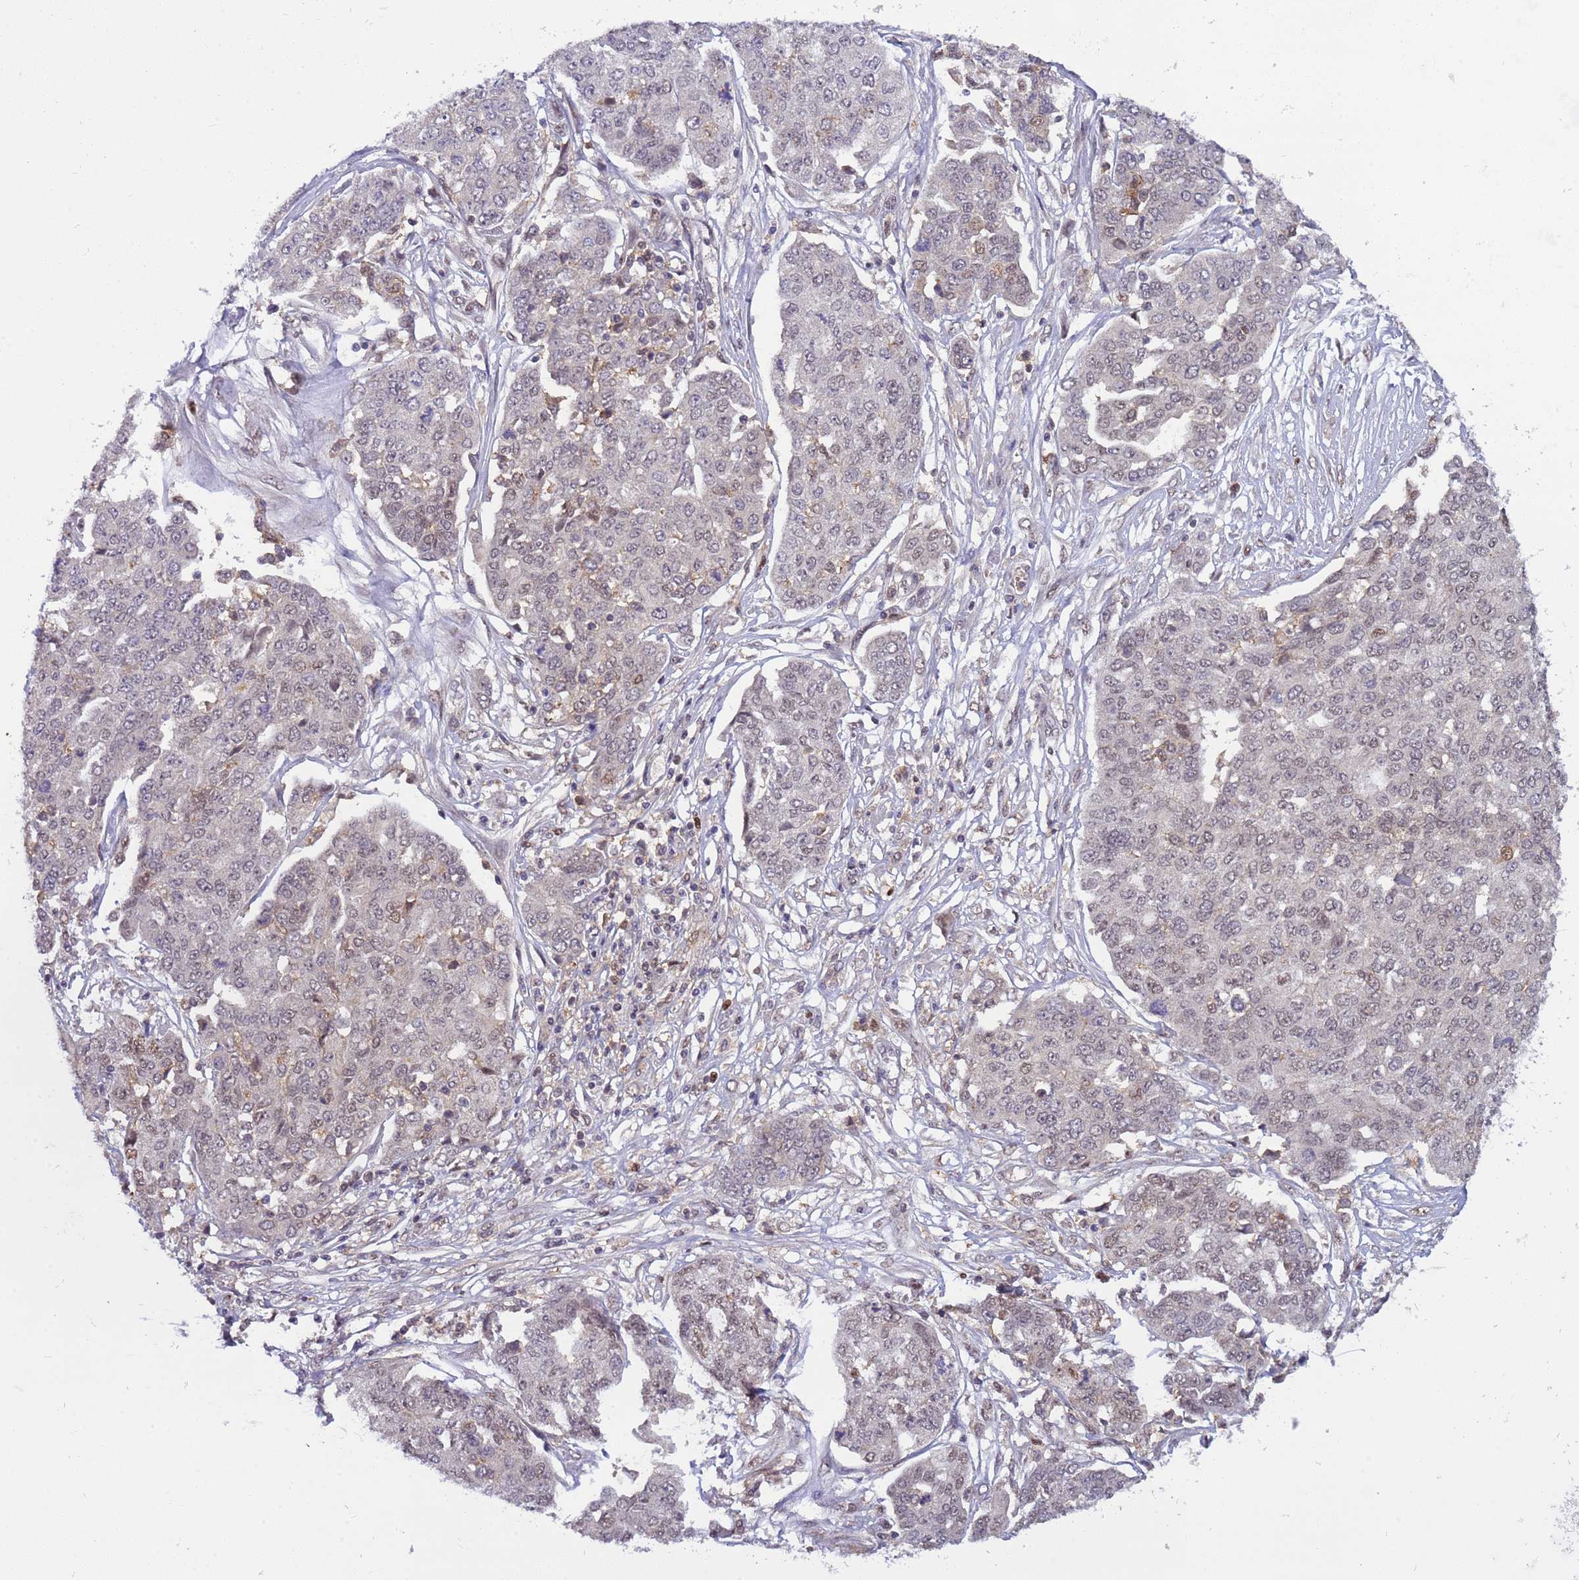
{"staining": {"intensity": "weak", "quantity": "25%-75%", "location": "nuclear"}, "tissue": "ovarian cancer", "cell_type": "Tumor cells", "image_type": "cancer", "snomed": [{"axis": "morphology", "description": "Cystadenocarcinoma, serous, NOS"}, {"axis": "topography", "description": "Soft tissue"}, {"axis": "topography", "description": "Ovary"}], "caption": "Tumor cells show weak nuclear positivity in about 25%-75% of cells in ovarian cancer (serous cystadenocarcinoma).", "gene": "CD53", "patient": {"sex": "female", "age": 57}}